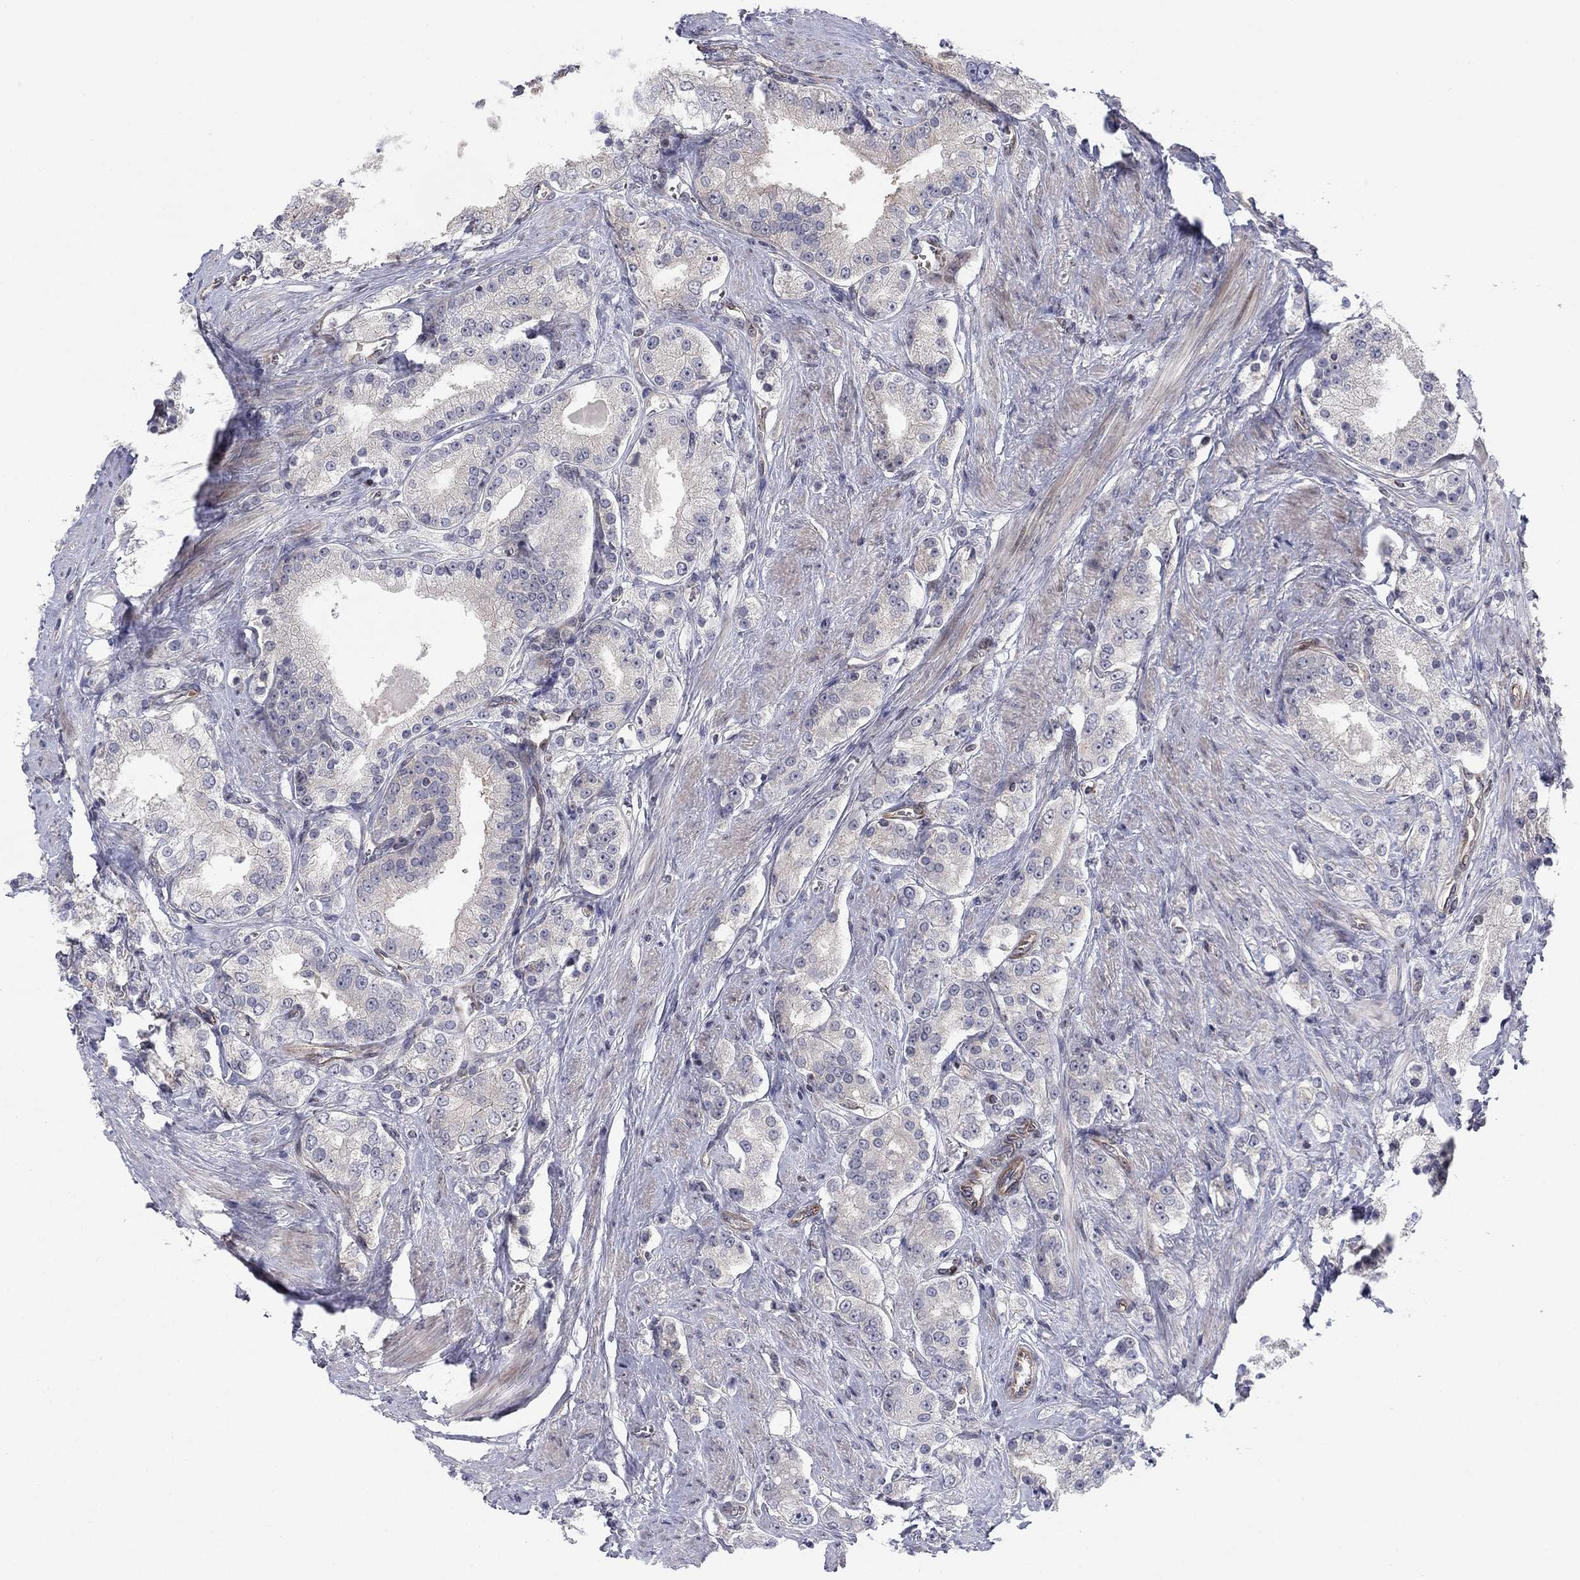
{"staining": {"intensity": "negative", "quantity": "none", "location": "none"}, "tissue": "prostate cancer", "cell_type": "Tumor cells", "image_type": "cancer", "snomed": [{"axis": "morphology", "description": "Adenocarcinoma, NOS"}, {"axis": "topography", "description": "Prostate and seminal vesicle, NOS"}, {"axis": "topography", "description": "Prostate"}], "caption": "Human prostate cancer (adenocarcinoma) stained for a protein using immunohistochemistry reveals no expression in tumor cells.", "gene": "BCL11A", "patient": {"sex": "male", "age": 67}}